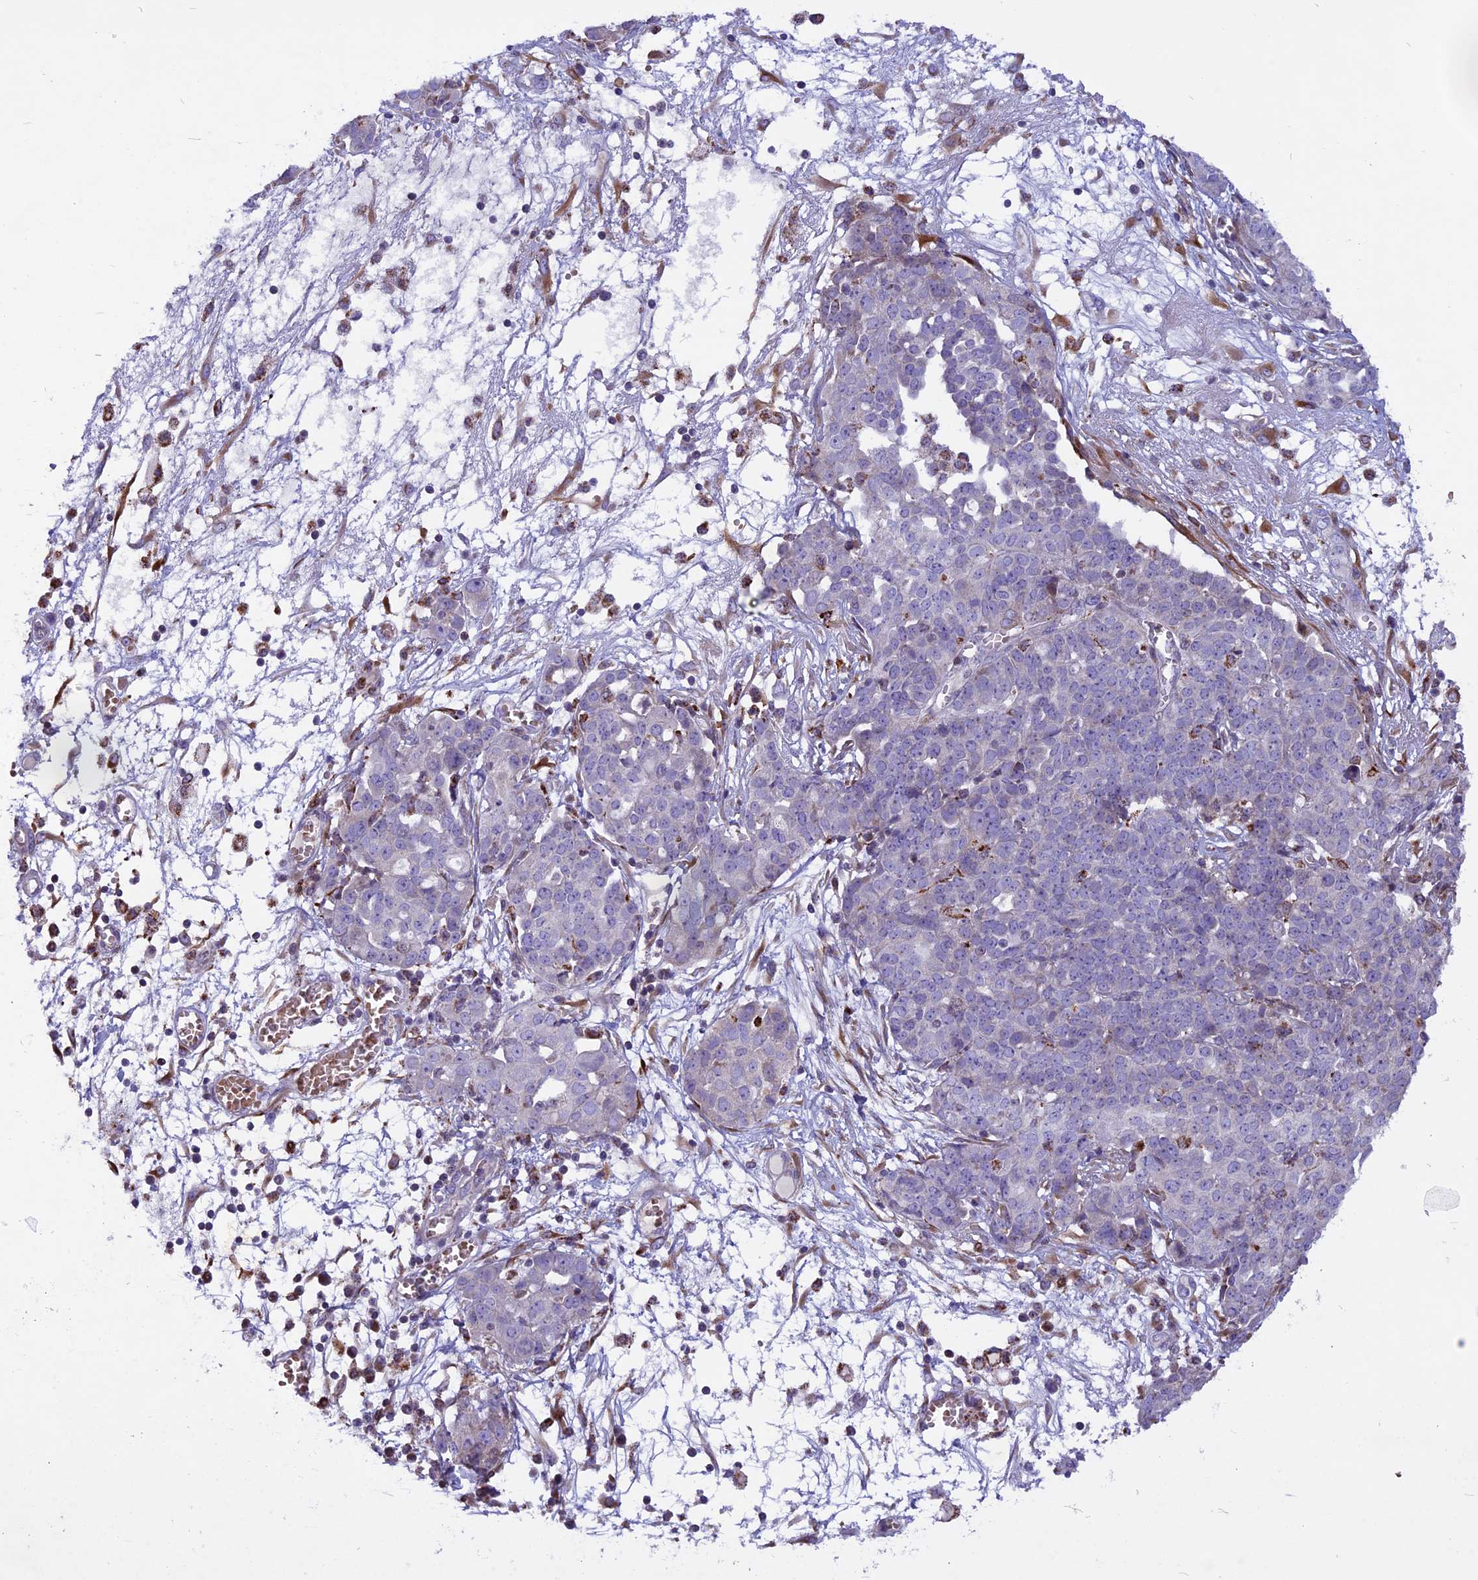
{"staining": {"intensity": "negative", "quantity": "none", "location": "none"}, "tissue": "ovarian cancer", "cell_type": "Tumor cells", "image_type": "cancer", "snomed": [{"axis": "morphology", "description": "Cystadenocarcinoma, serous, NOS"}, {"axis": "topography", "description": "Soft tissue"}, {"axis": "topography", "description": "Ovary"}], "caption": "Micrograph shows no protein positivity in tumor cells of ovarian cancer (serous cystadenocarcinoma) tissue.", "gene": "MIEF2", "patient": {"sex": "female", "age": 57}}